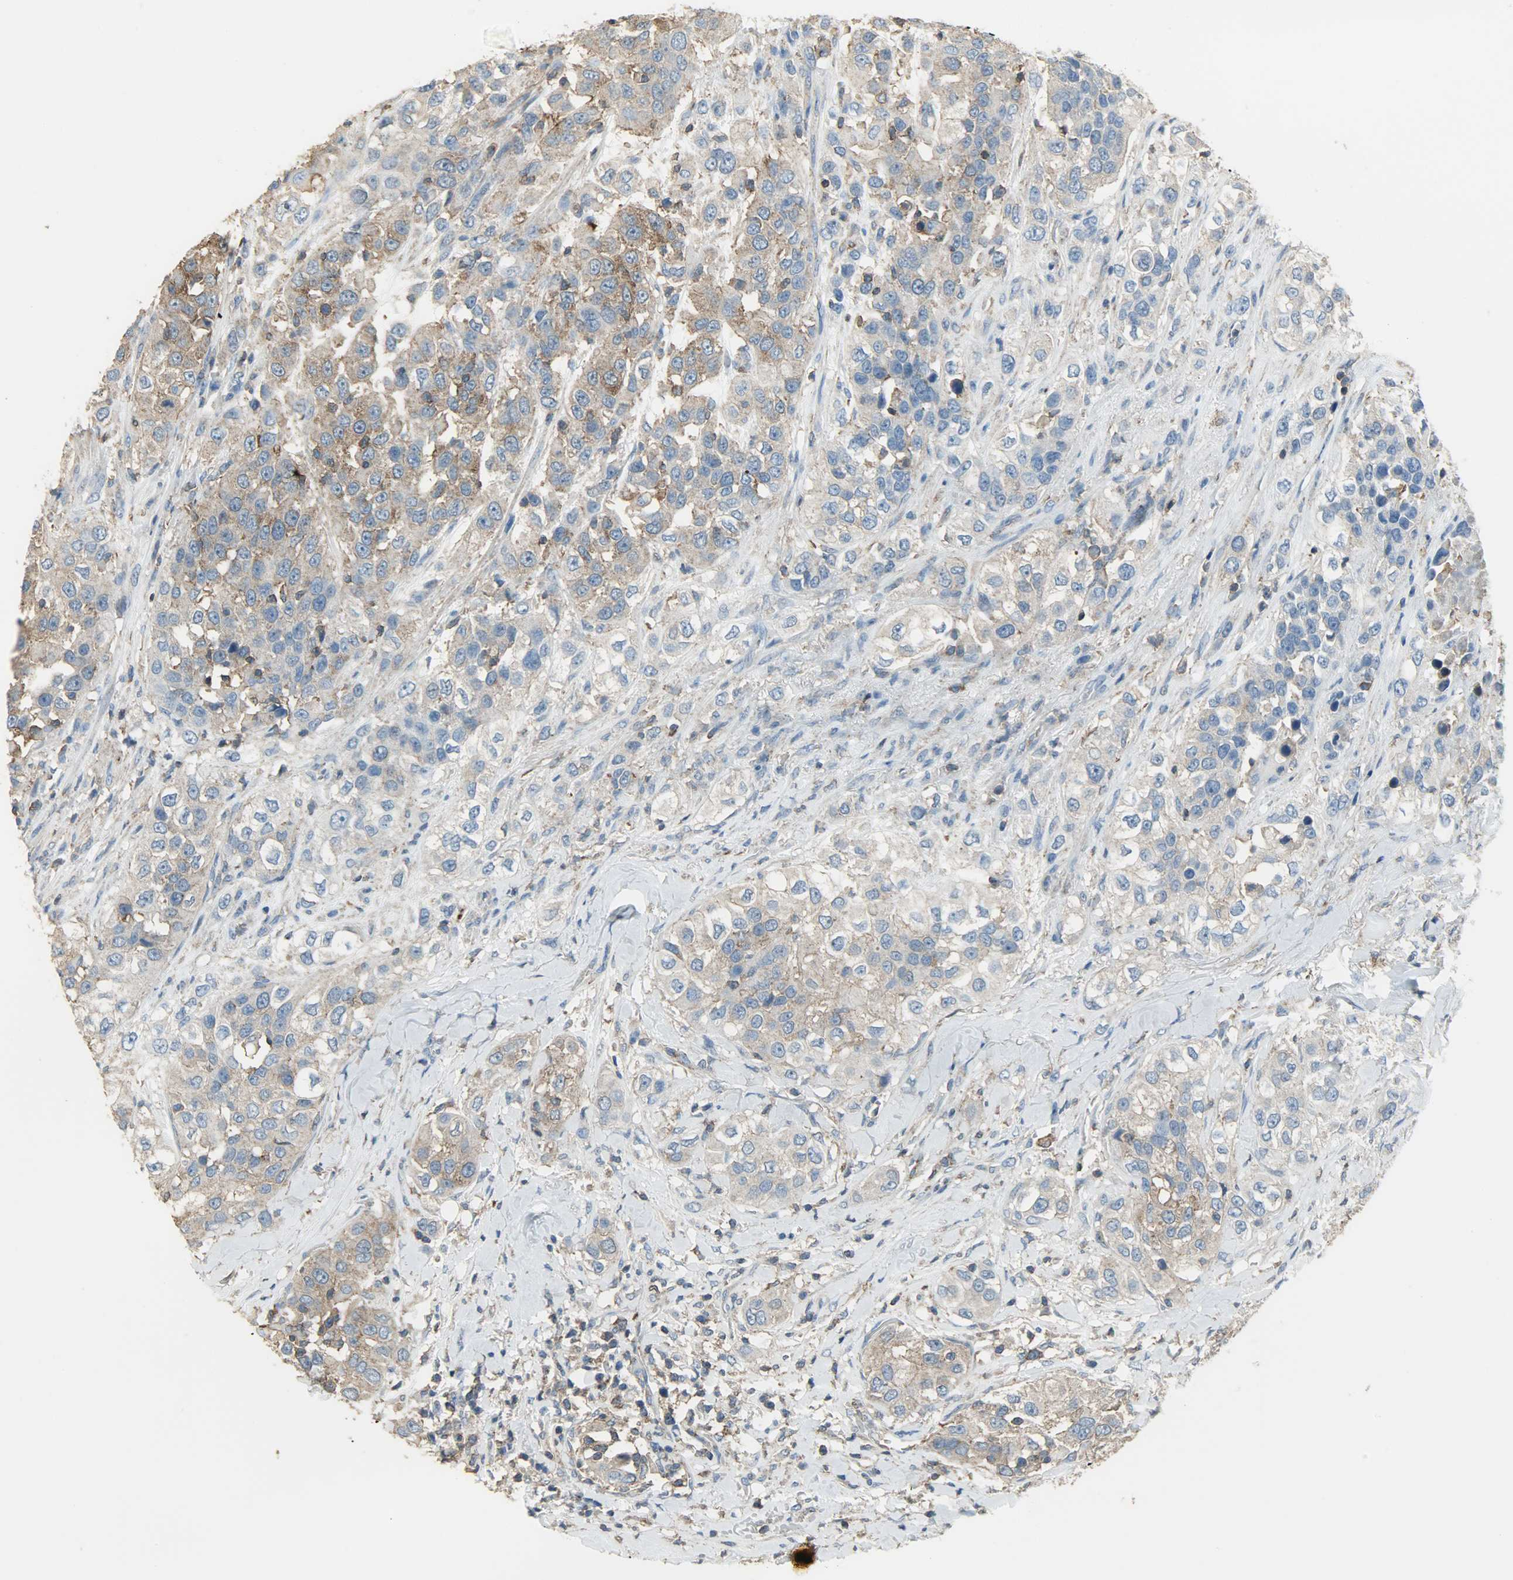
{"staining": {"intensity": "moderate", "quantity": ">75%", "location": "cytoplasmic/membranous"}, "tissue": "urothelial cancer", "cell_type": "Tumor cells", "image_type": "cancer", "snomed": [{"axis": "morphology", "description": "Urothelial carcinoma, High grade"}, {"axis": "topography", "description": "Urinary bladder"}], "caption": "Immunohistochemical staining of human urothelial carcinoma (high-grade) displays medium levels of moderate cytoplasmic/membranous expression in approximately >75% of tumor cells.", "gene": "DNAJA4", "patient": {"sex": "female", "age": 80}}